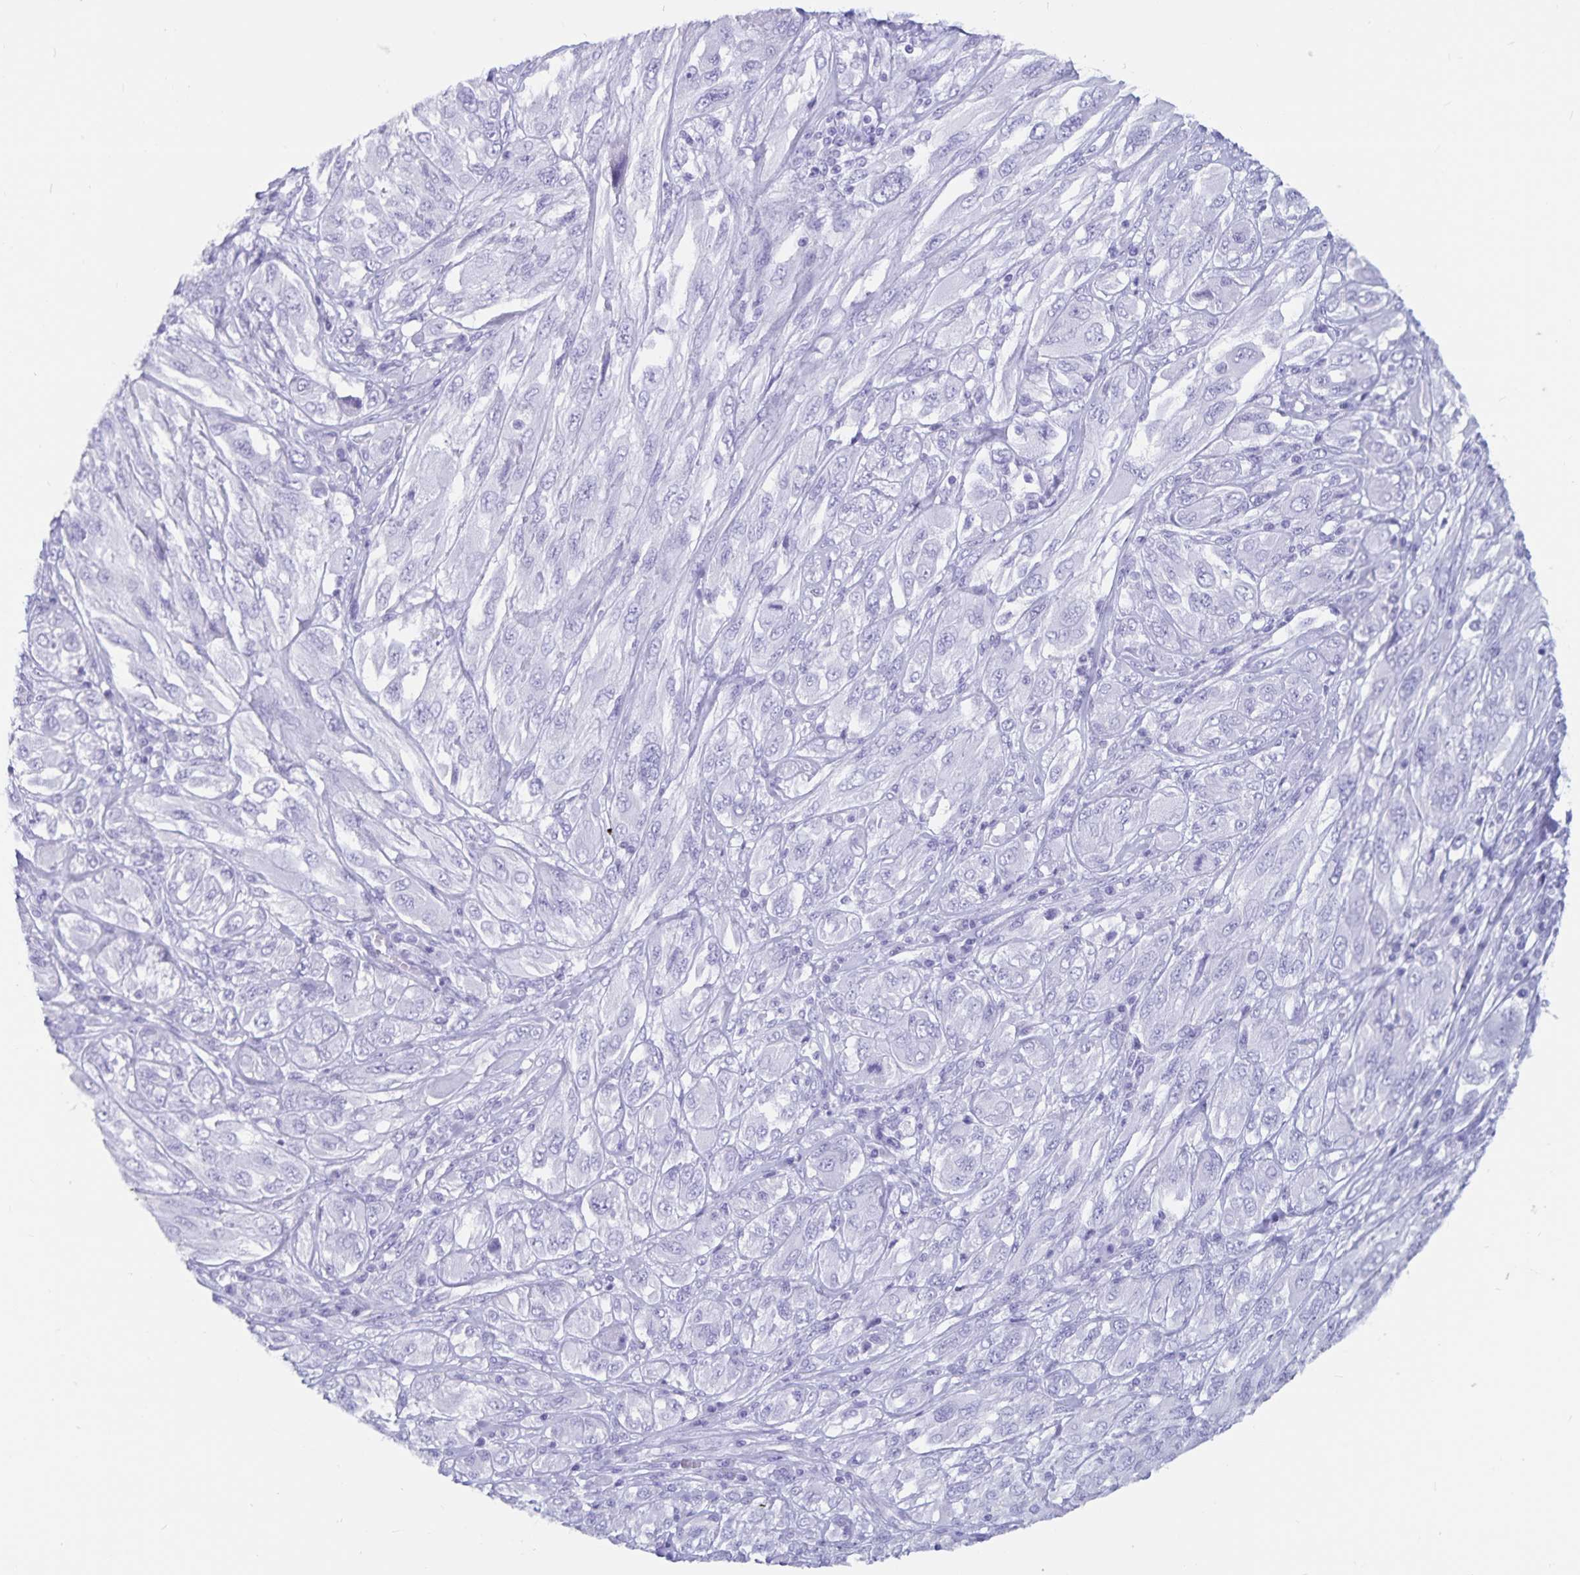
{"staining": {"intensity": "negative", "quantity": "none", "location": "none"}, "tissue": "melanoma", "cell_type": "Tumor cells", "image_type": "cancer", "snomed": [{"axis": "morphology", "description": "Malignant melanoma, NOS"}, {"axis": "topography", "description": "Skin"}], "caption": "Melanoma was stained to show a protein in brown. There is no significant expression in tumor cells.", "gene": "GPR137", "patient": {"sex": "female", "age": 91}}